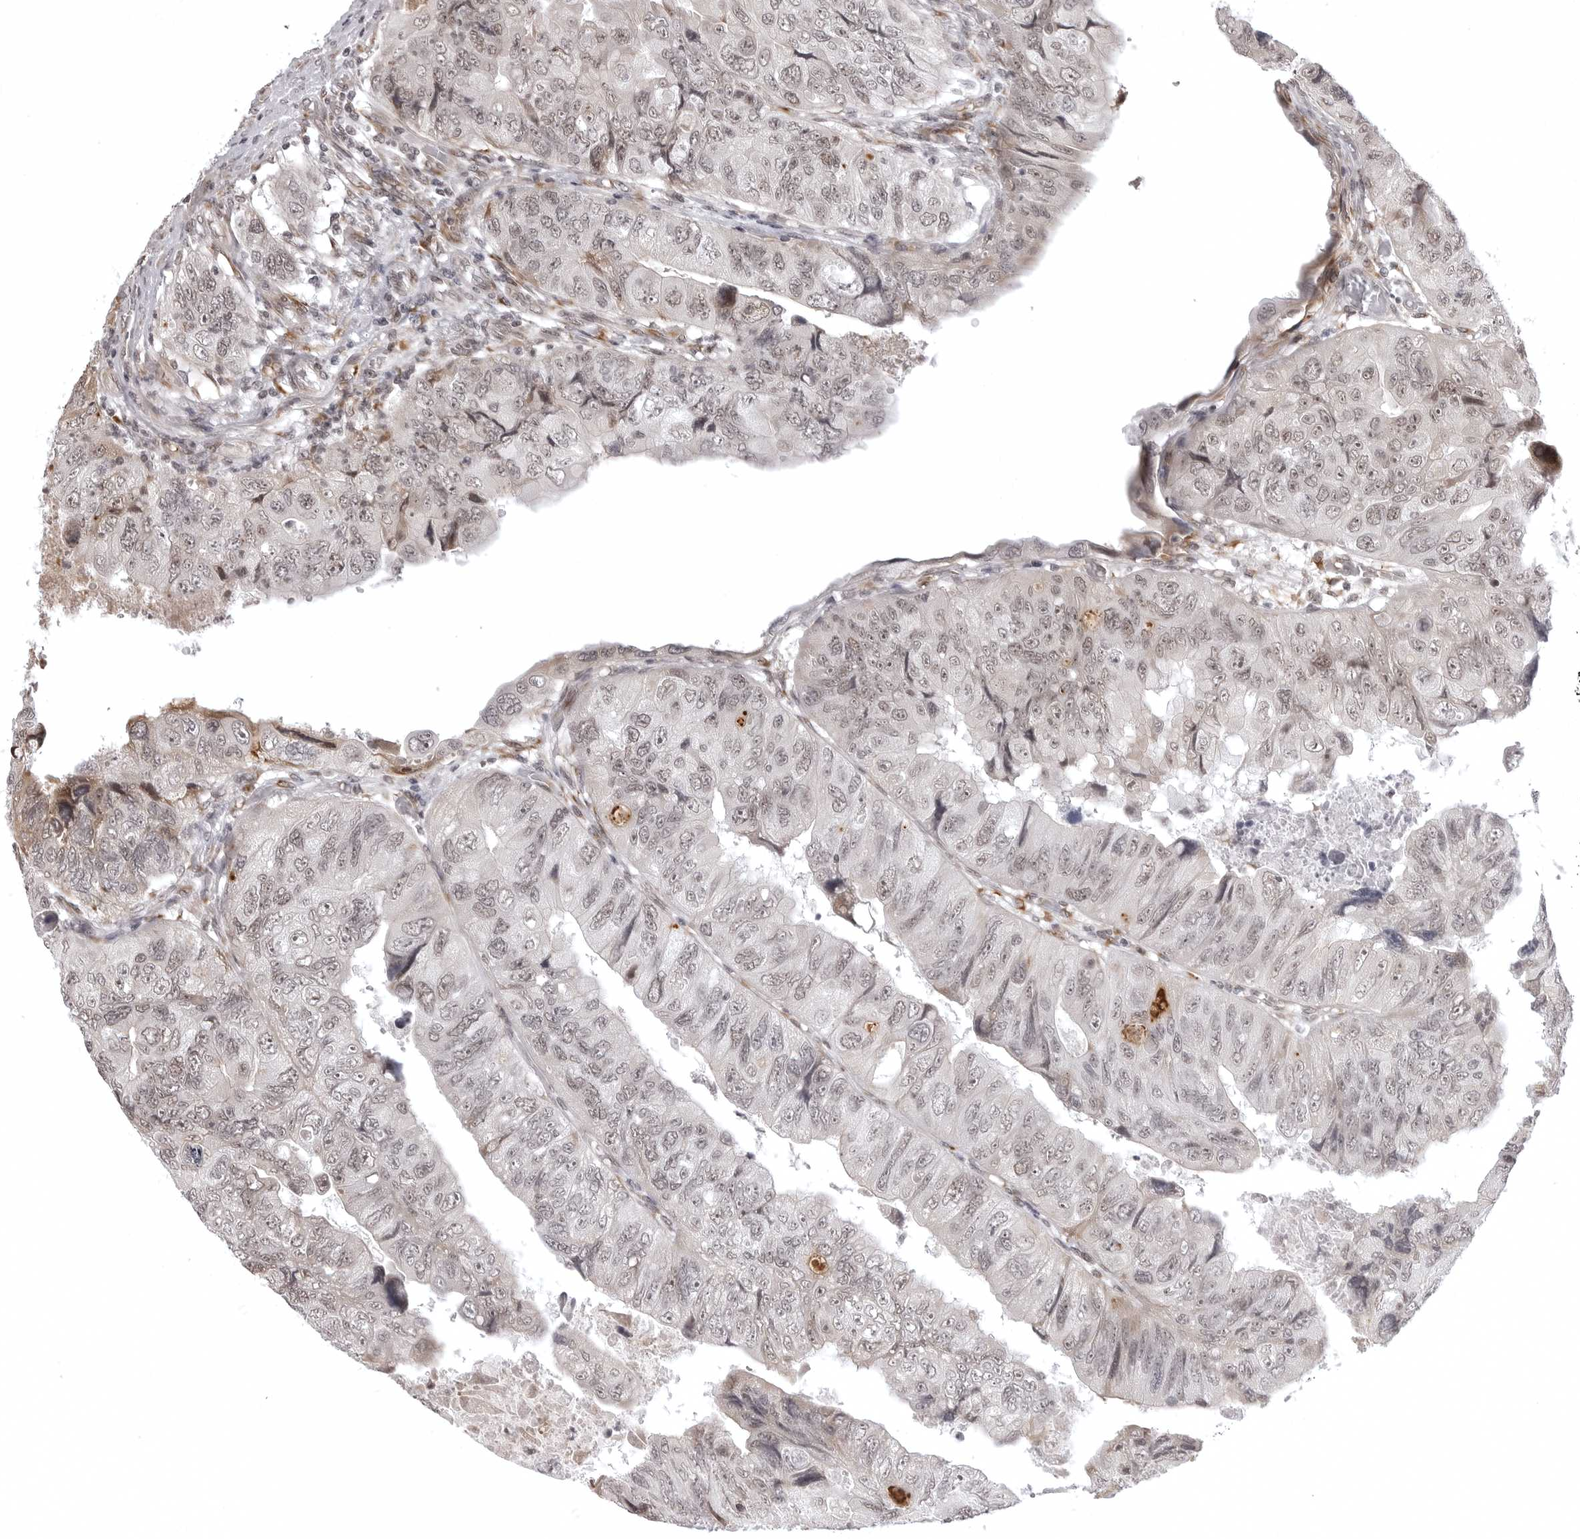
{"staining": {"intensity": "weak", "quantity": "25%-75%", "location": "nuclear"}, "tissue": "colorectal cancer", "cell_type": "Tumor cells", "image_type": "cancer", "snomed": [{"axis": "morphology", "description": "Adenocarcinoma, NOS"}, {"axis": "topography", "description": "Rectum"}], "caption": "Colorectal cancer (adenocarcinoma) stained for a protein reveals weak nuclear positivity in tumor cells.", "gene": "PHF3", "patient": {"sex": "male", "age": 63}}